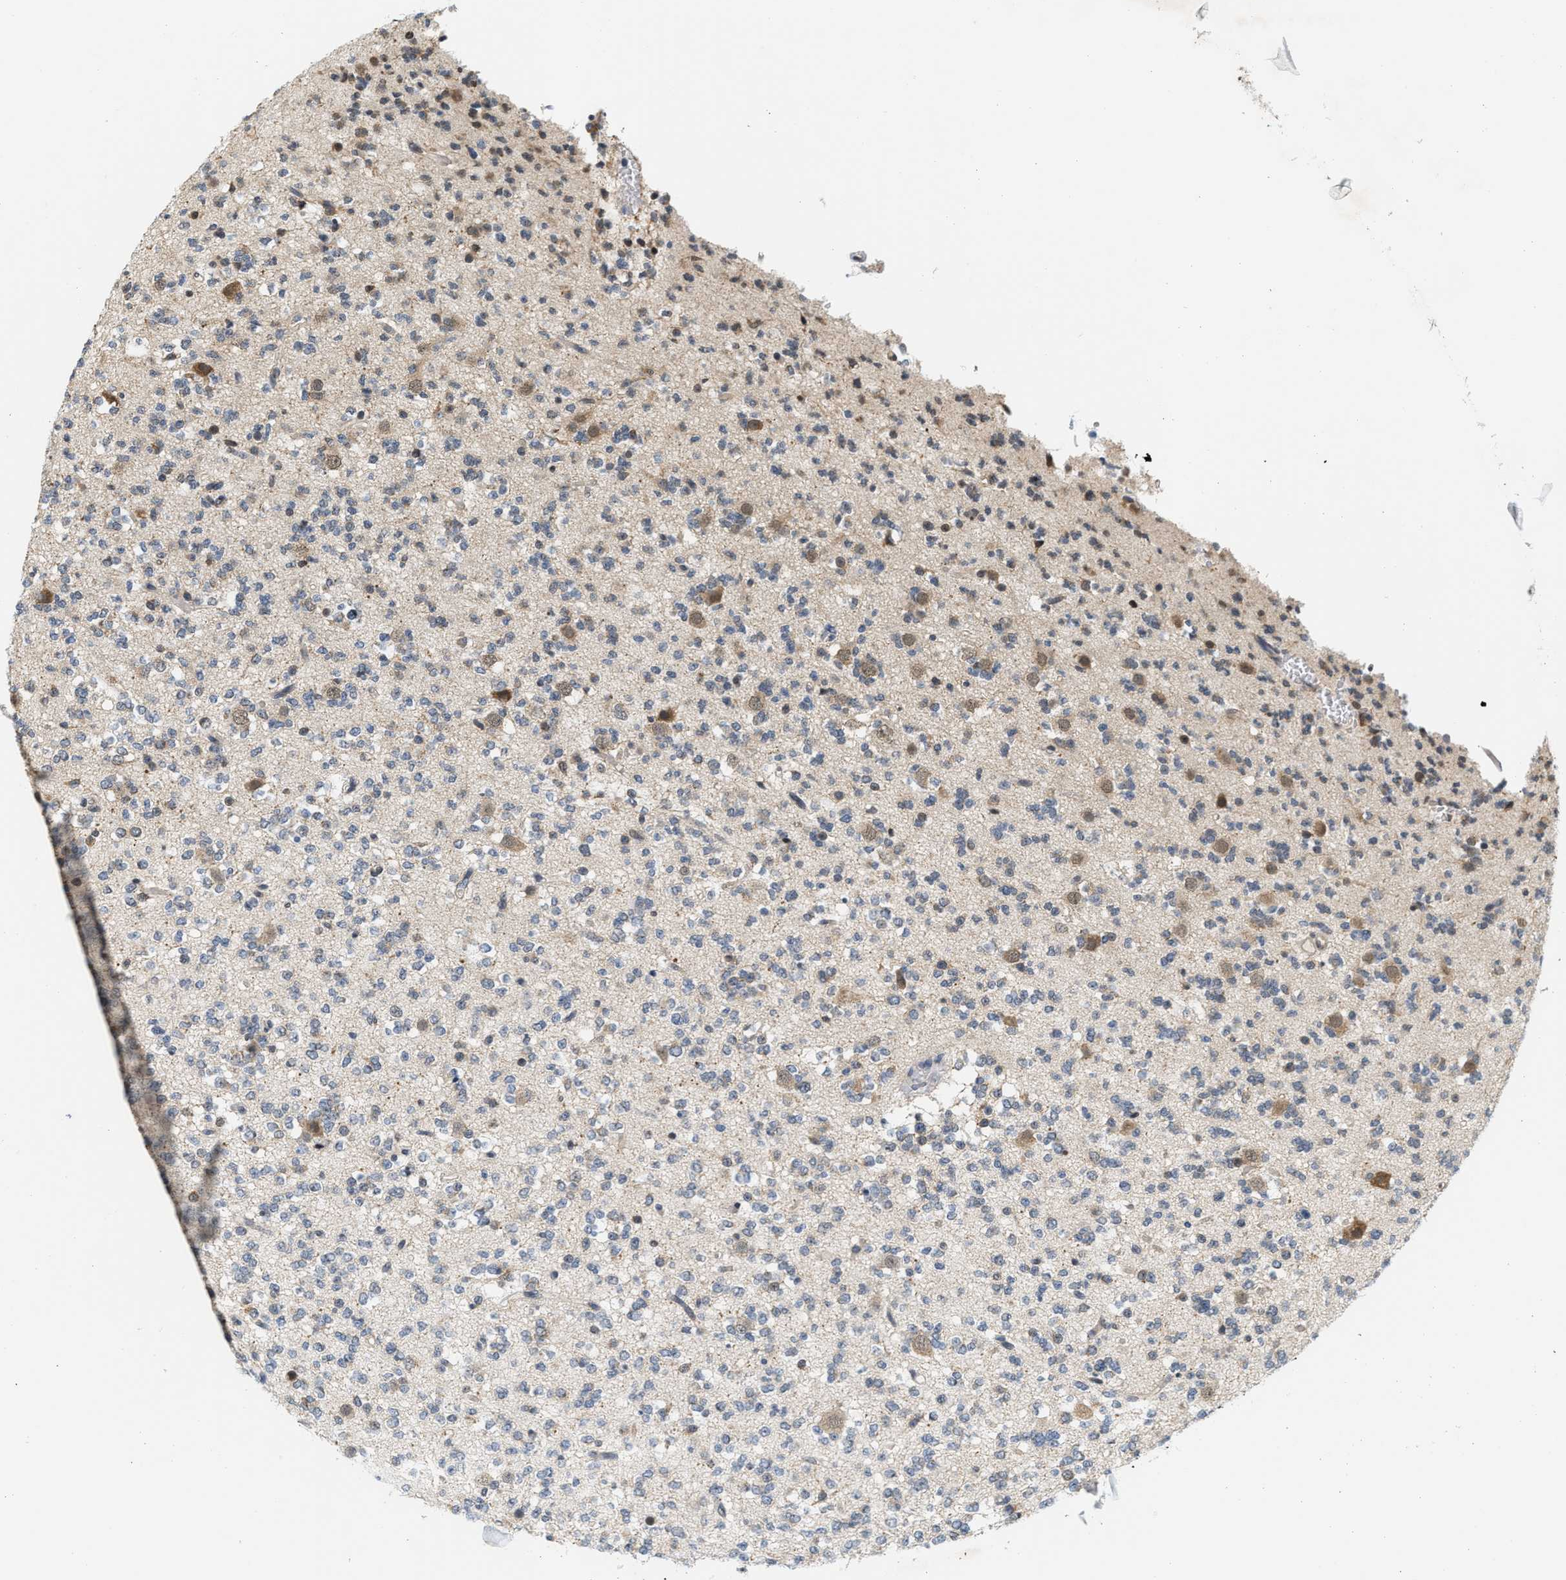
{"staining": {"intensity": "weak", "quantity": "25%-75%", "location": "cytoplasmic/membranous"}, "tissue": "glioma", "cell_type": "Tumor cells", "image_type": "cancer", "snomed": [{"axis": "morphology", "description": "Glioma, malignant, Low grade"}, {"axis": "topography", "description": "Brain"}], "caption": "High-power microscopy captured an immunohistochemistry (IHC) histopathology image of low-grade glioma (malignant), revealing weak cytoplasmic/membranous expression in approximately 25%-75% of tumor cells.", "gene": "GIGYF1", "patient": {"sex": "male", "age": 38}}